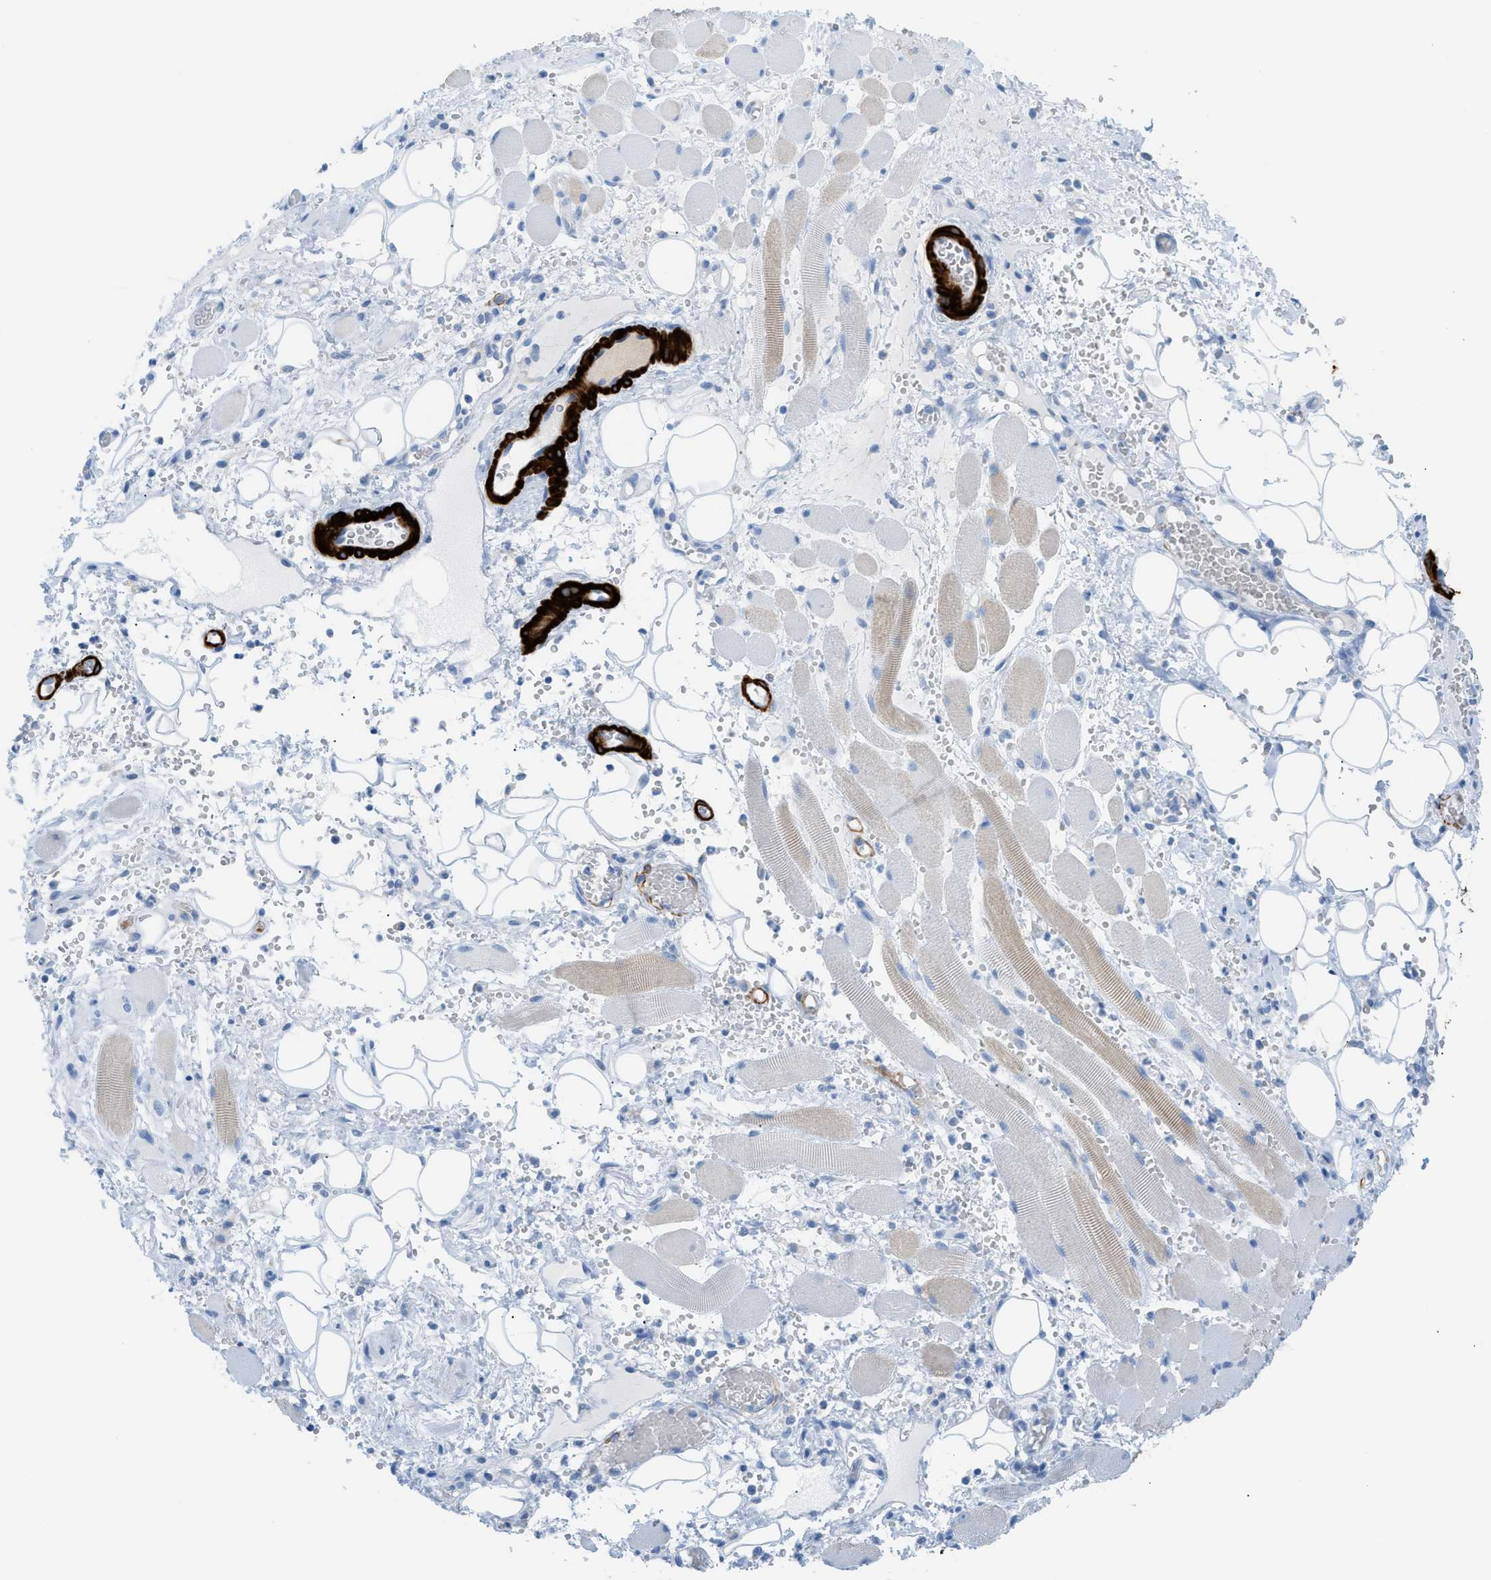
{"staining": {"intensity": "negative", "quantity": "none", "location": "none"}, "tissue": "adipose tissue", "cell_type": "Adipocytes", "image_type": "normal", "snomed": [{"axis": "morphology", "description": "Squamous cell carcinoma, NOS"}, {"axis": "topography", "description": "Oral tissue"}, {"axis": "topography", "description": "Head-Neck"}], "caption": "Human adipose tissue stained for a protein using immunohistochemistry (IHC) reveals no expression in adipocytes.", "gene": "MYH11", "patient": {"sex": "female", "age": 50}}